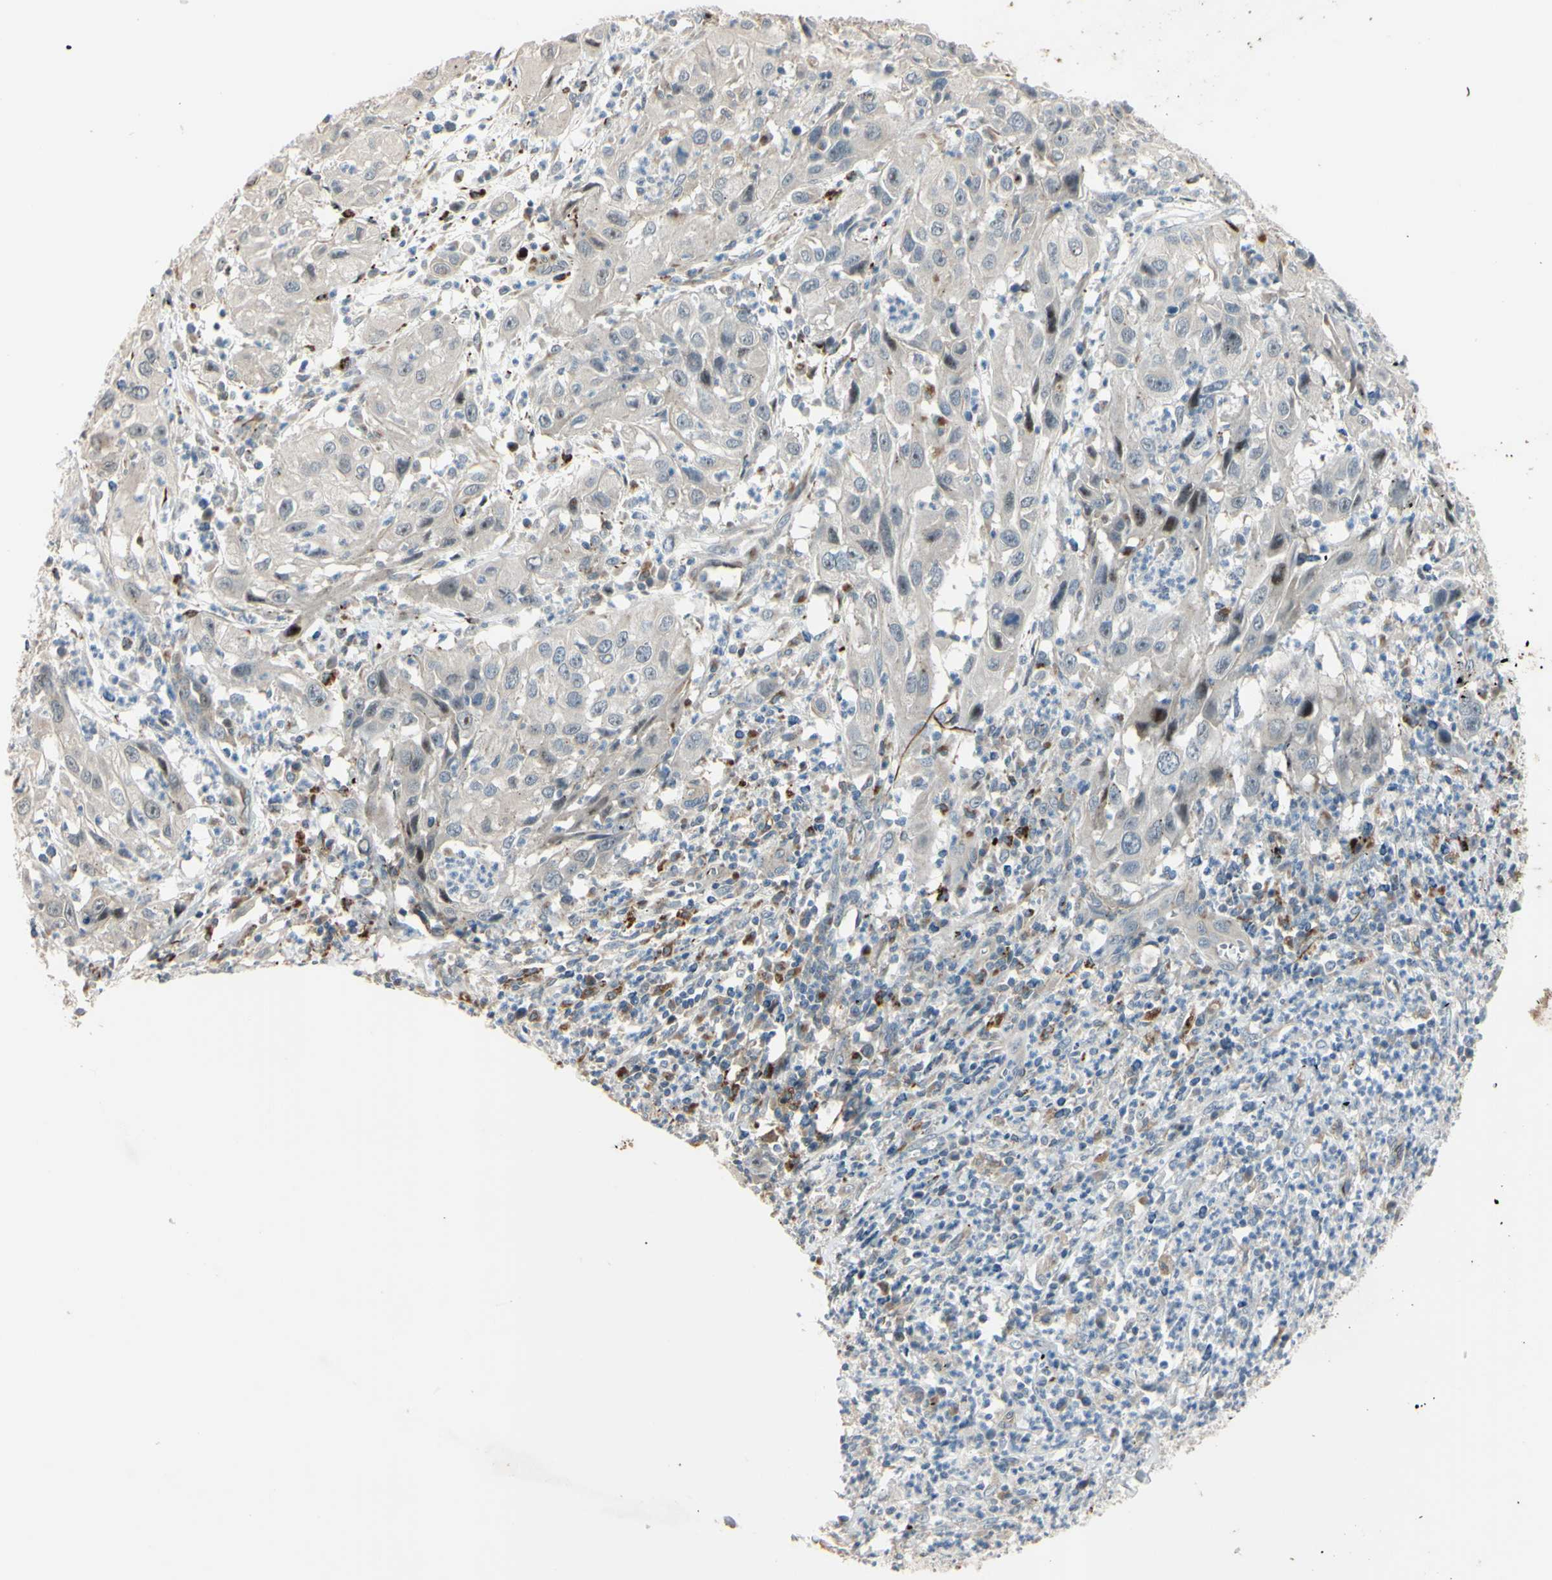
{"staining": {"intensity": "negative", "quantity": "none", "location": "none"}, "tissue": "cervical cancer", "cell_type": "Tumor cells", "image_type": "cancer", "snomed": [{"axis": "morphology", "description": "Squamous cell carcinoma, NOS"}, {"axis": "topography", "description": "Cervix"}], "caption": "IHC image of human squamous cell carcinoma (cervical) stained for a protein (brown), which exhibits no expression in tumor cells.", "gene": "NDFIP1", "patient": {"sex": "female", "age": 32}}